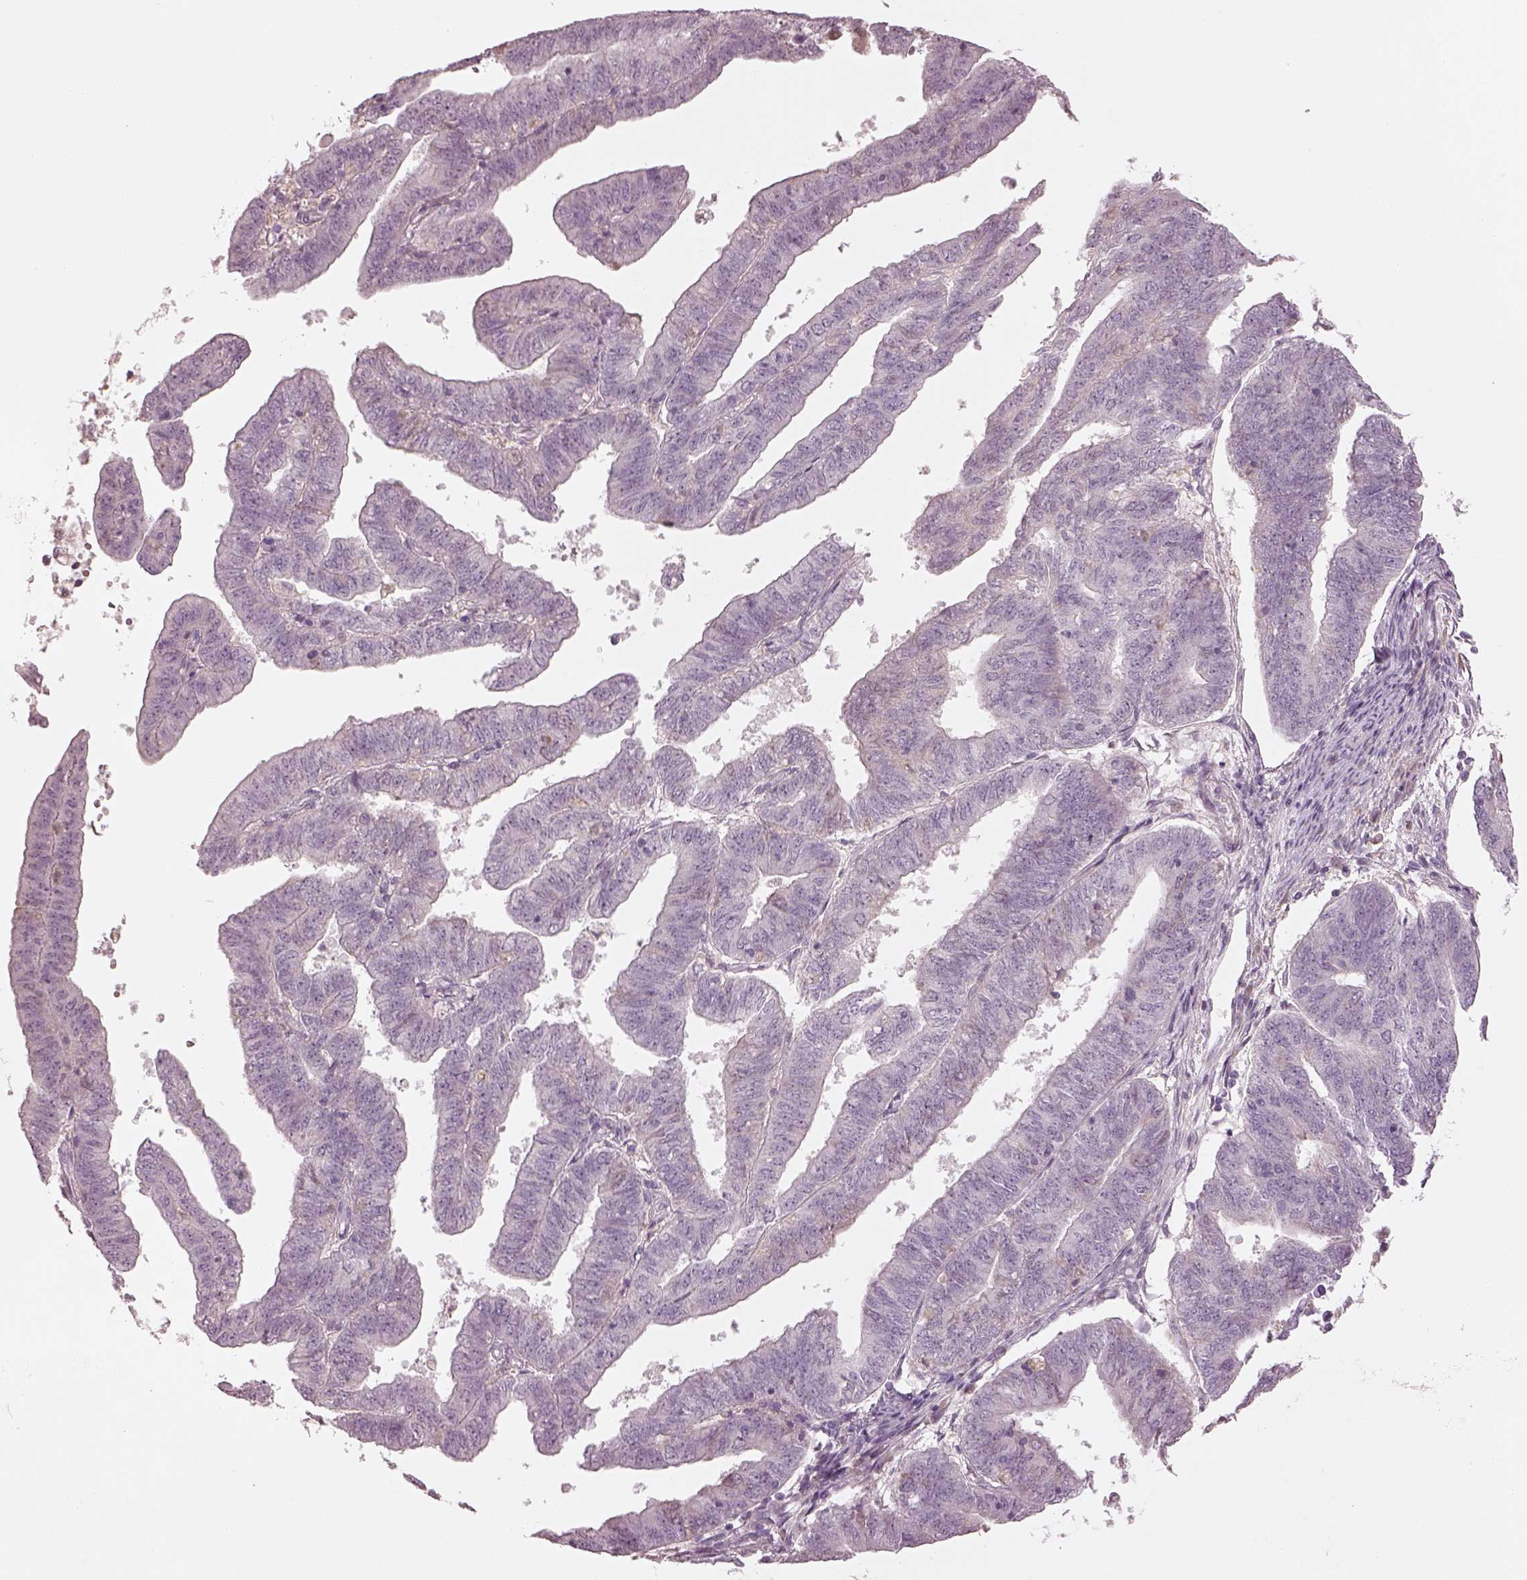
{"staining": {"intensity": "negative", "quantity": "none", "location": "none"}, "tissue": "endometrial cancer", "cell_type": "Tumor cells", "image_type": "cancer", "snomed": [{"axis": "morphology", "description": "Adenocarcinoma, NOS"}, {"axis": "topography", "description": "Endometrium"}], "caption": "This image is of endometrial adenocarcinoma stained with immunohistochemistry to label a protein in brown with the nuclei are counter-stained blue. There is no positivity in tumor cells.", "gene": "SPATA6L", "patient": {"sex": "female", "age": 82}}